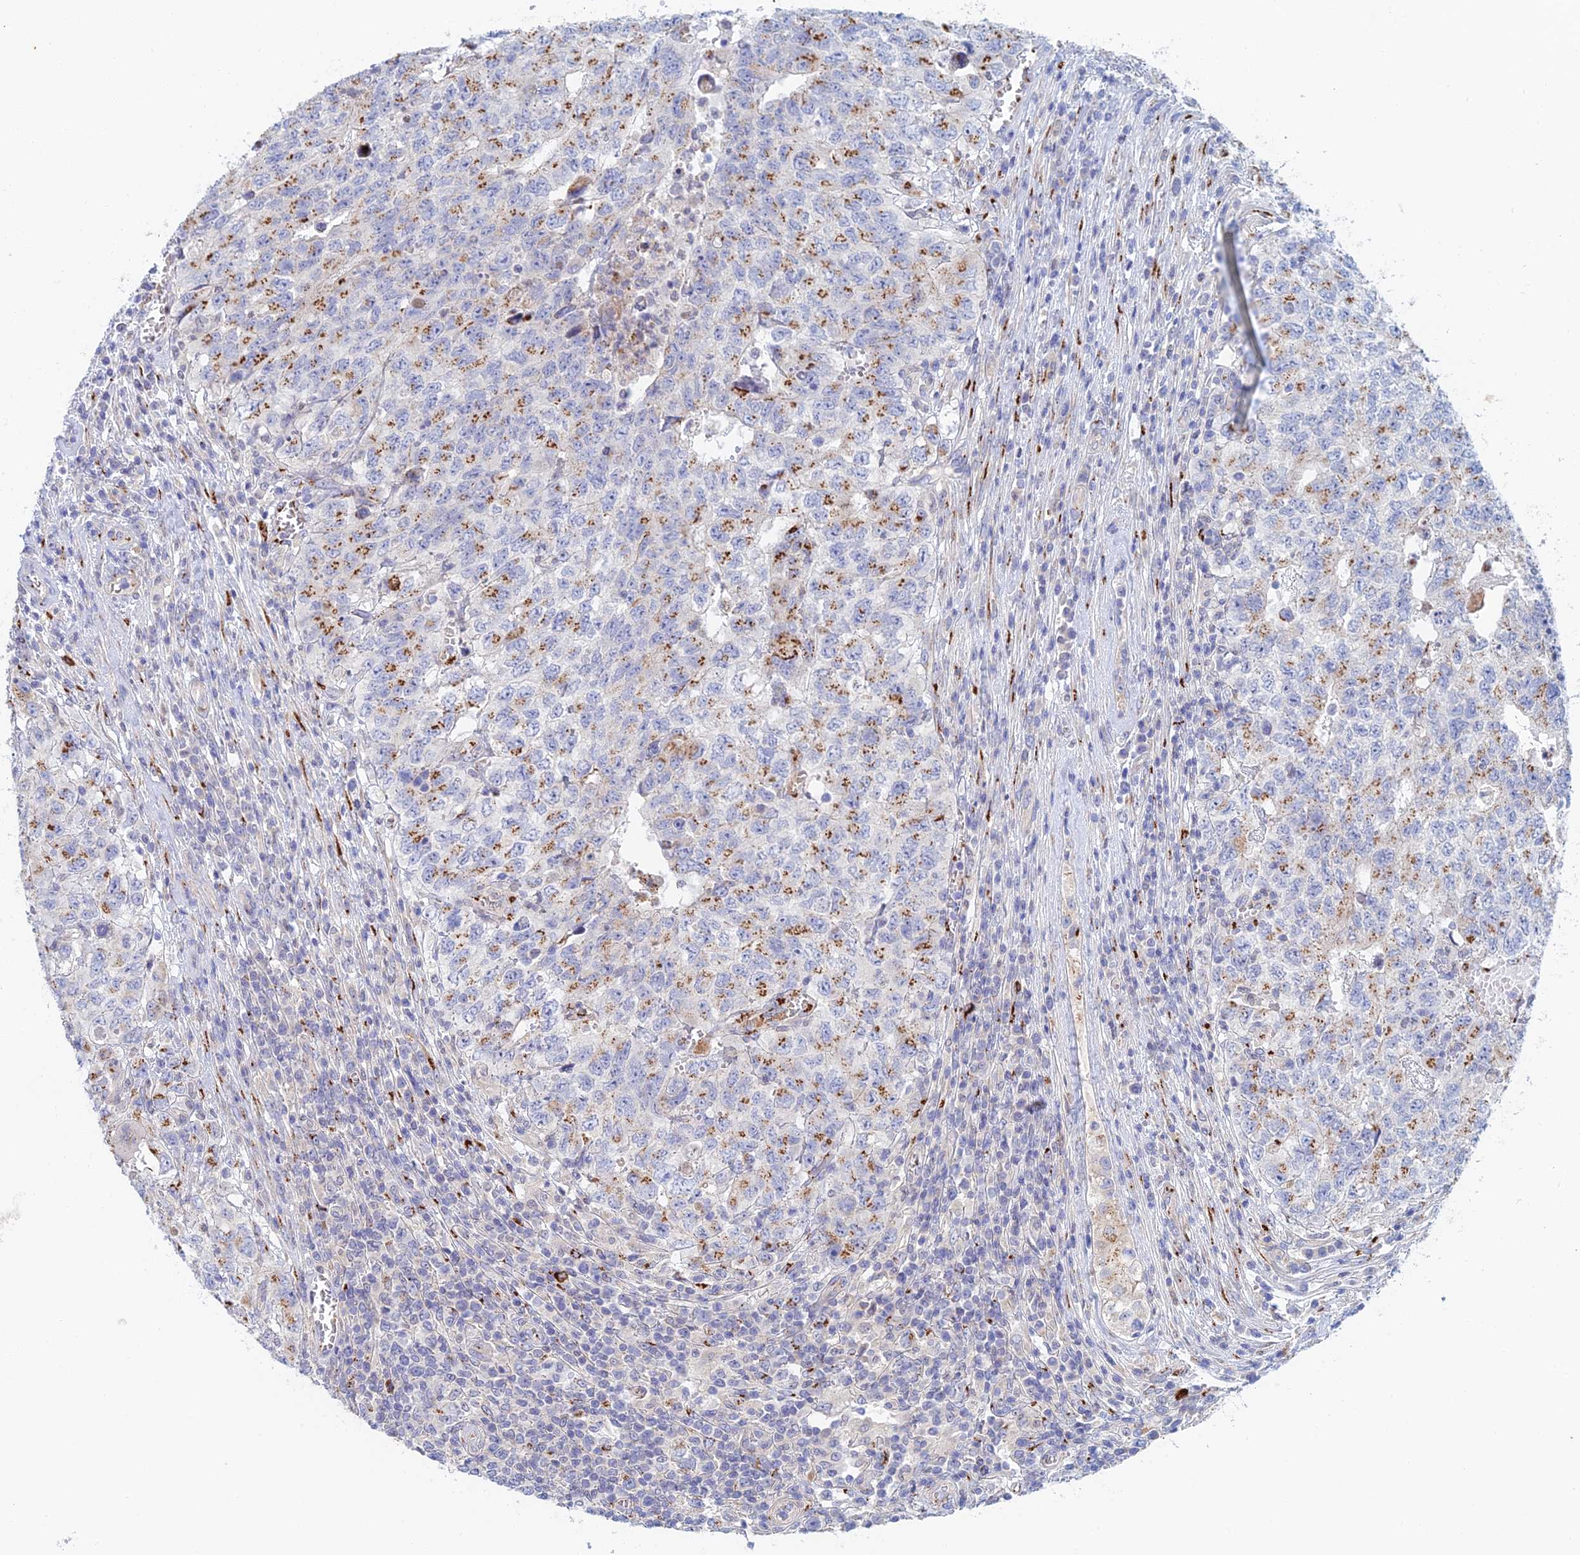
{"staining": {"intensity": "strong", "quantity": "25%-75%", "location": "cytoplasmic/membranous"}, "tissue": "testis cancer", "cell_type": "Tumor cells", "image_type": "cancer", "snomed": [{"axis": "morphology", "description": "Carcinoma, Embryonal, NOS"}, {"axis": "topography", "description": "Testis"}], "caption": "IHC photomicrograph of neoplastic tissue: human embryonal carcinoma (testis) stained using IHC shows high levels of strong protein expression localized specifically in the cytoplasmic/membranous of tumor cells, appearing as a cytoplasmic/membranous brown color.", "gene": "SLC24A3", "patient": {"sex": "male", "age": 34}}